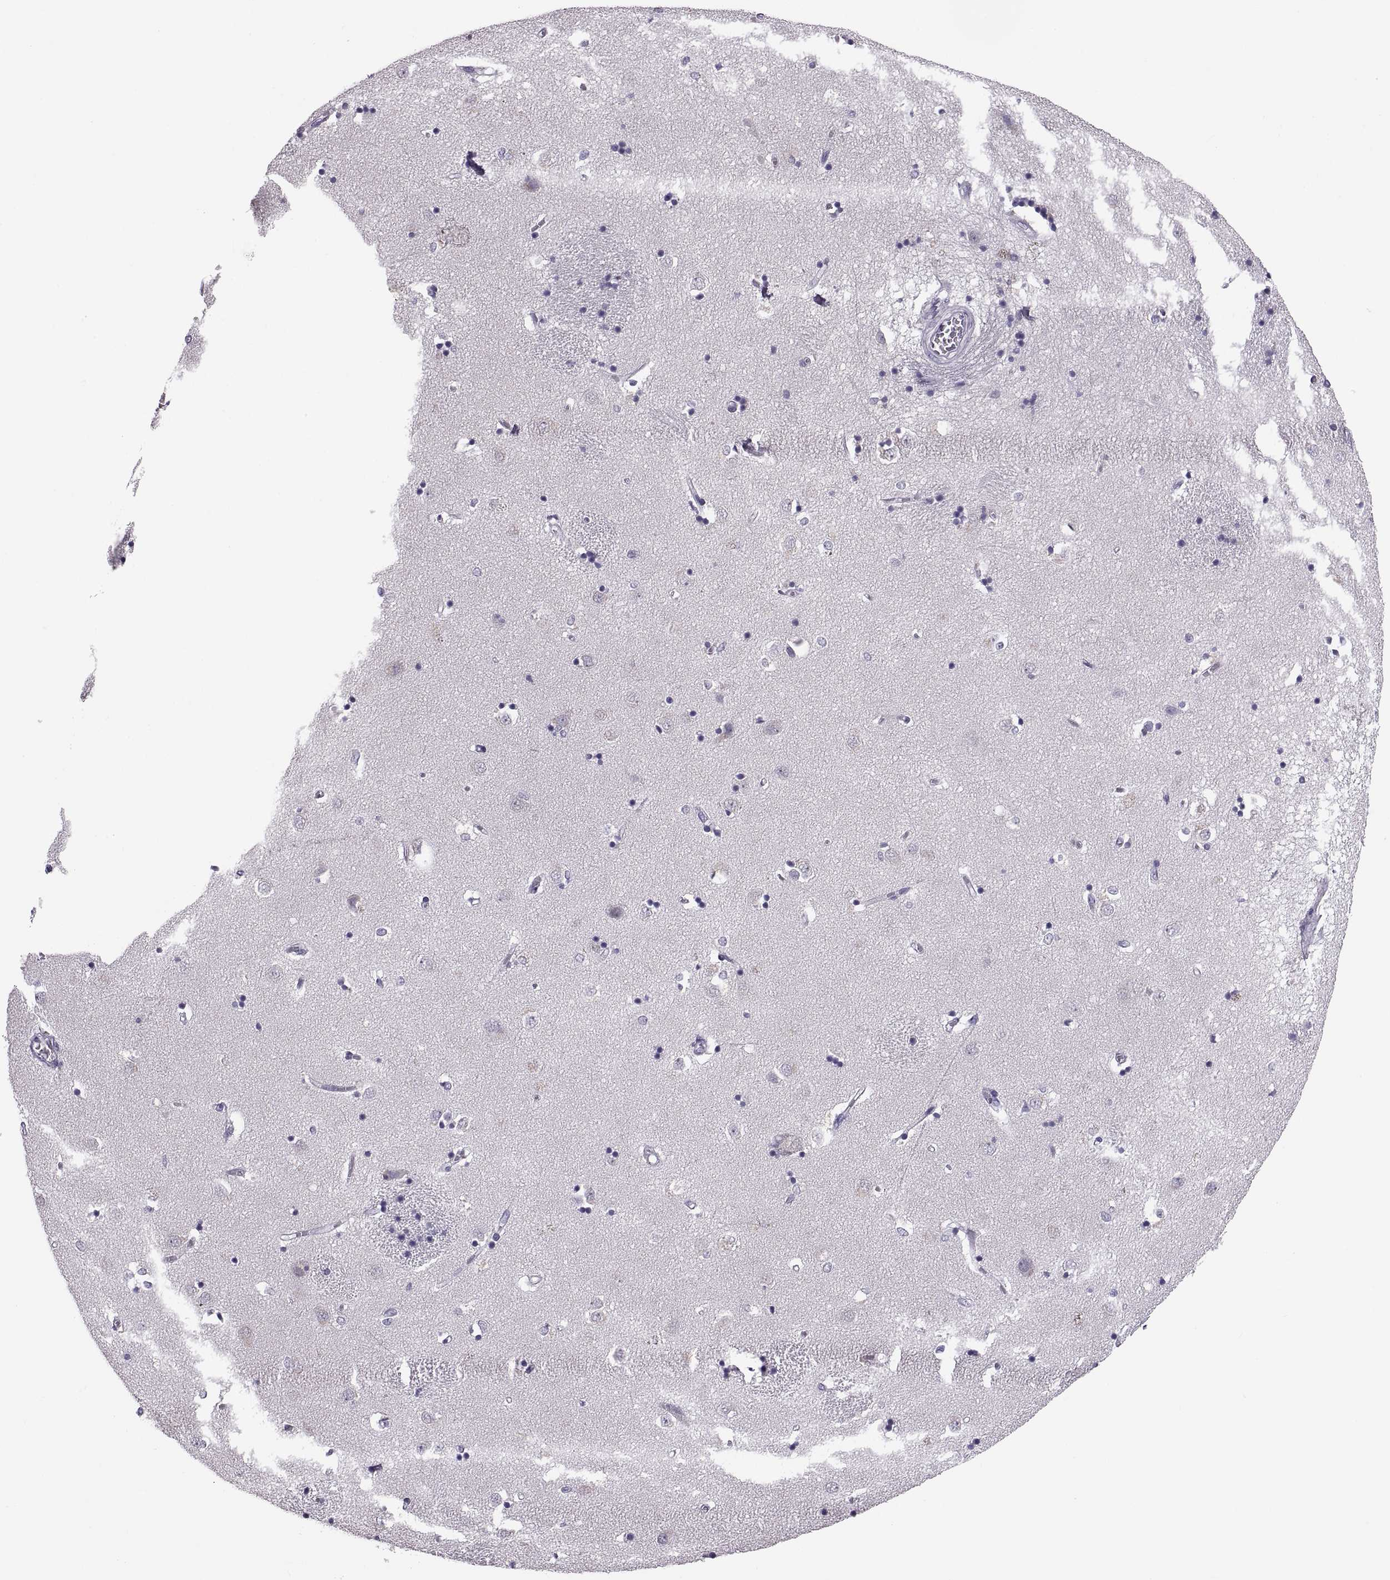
{"staining": {"intensity": "negative", "quantity": "none", "location": "none"}, "tissue": "caudate", "cell_type": "Glial cells", "image_type": "normal", "snomed": [{"axis": "morphology", "description": "Normal tissue, NOS"}, {"axis": "topography", "description": "Lateral ventricle wall"}], "caption": "Image shows no significant protein positivity in glial cells of benign caudate.", "gene": "ADH6", "patient": {"sex": "male", "age": 54}}